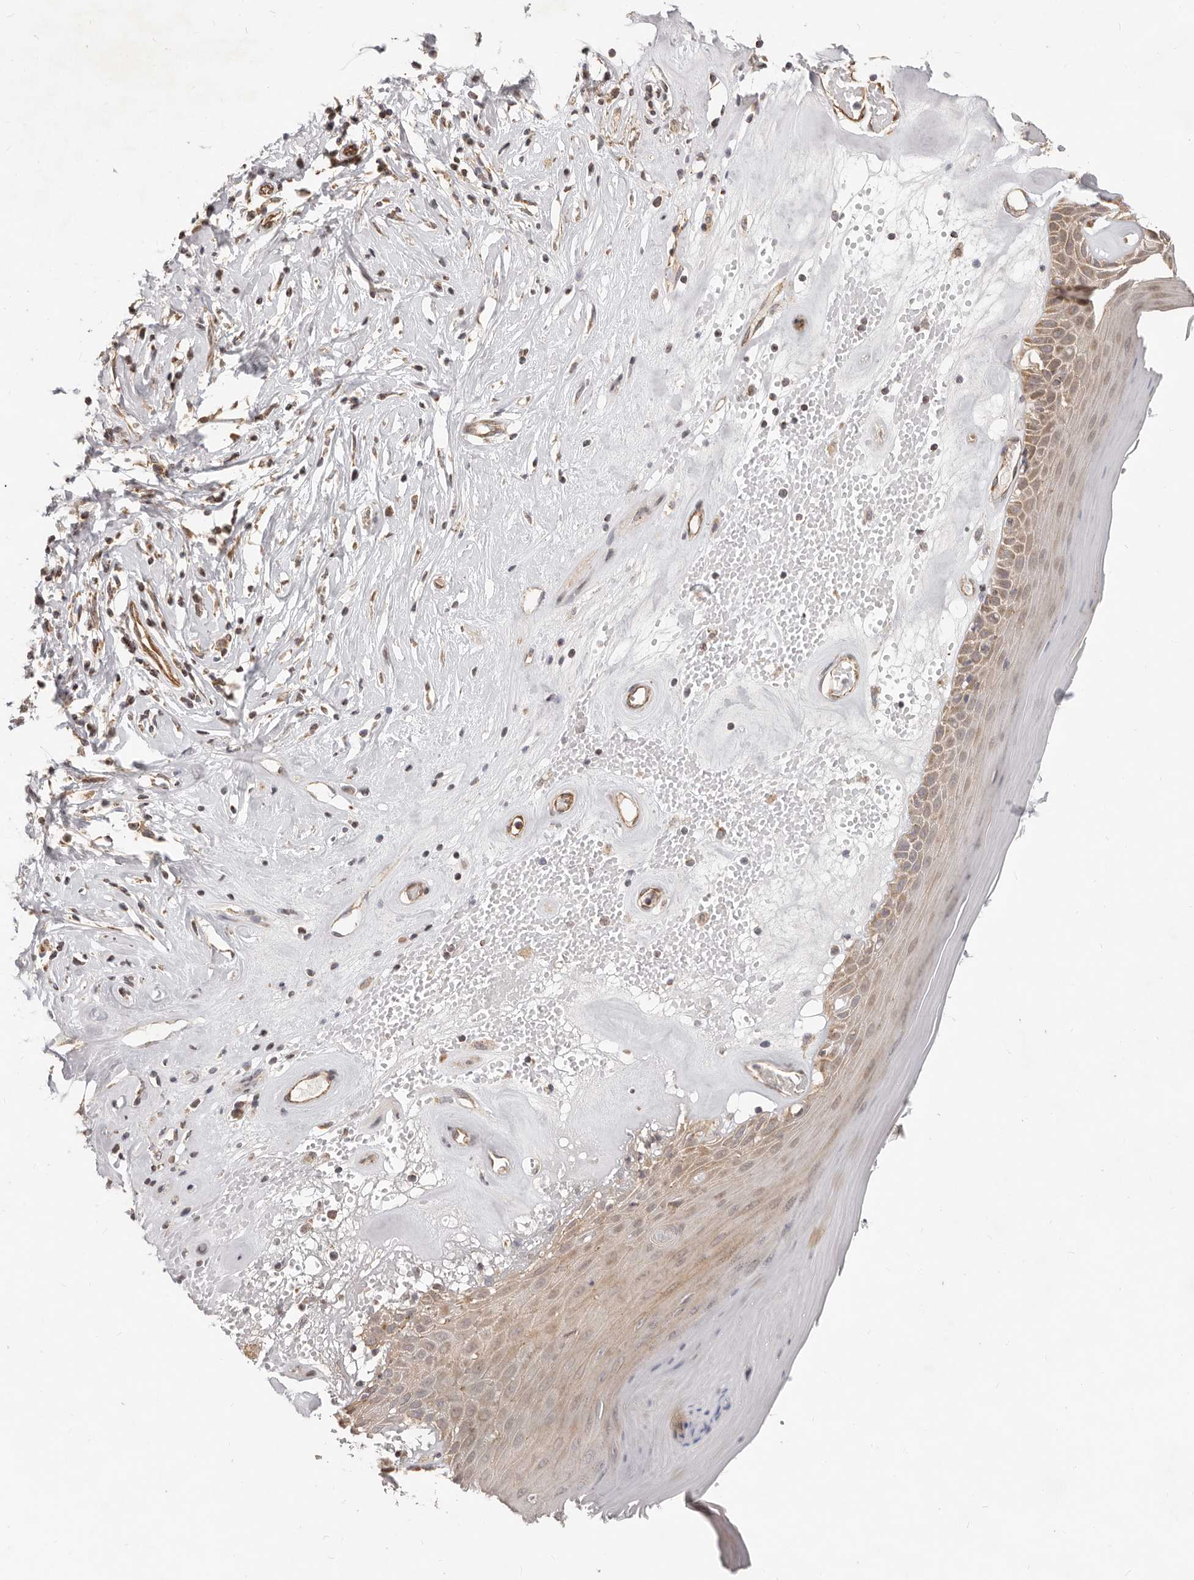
{"staining": {"intensity": "moderate", "quantity": ">75%", "location": "cytoplasmic/membranous"}, "tissue": "skin", "cell_type": "Epidermal cells", "image_type": "normal", "snomed": [{"axis": "morphology", "description": "Normal tissue, NOS"}, {"axis": "morphology", "description": "Inflammation, NOS"}, {"axis": "topography", "description": "Vulva"}], "caption": "Protein staining displays moderate cytoplasmic/membranous staining in approximately >75% of epidermal cells in unremarkable skin.", "gene": "USP49", "patient": {"sex": "female", "age": 84}}